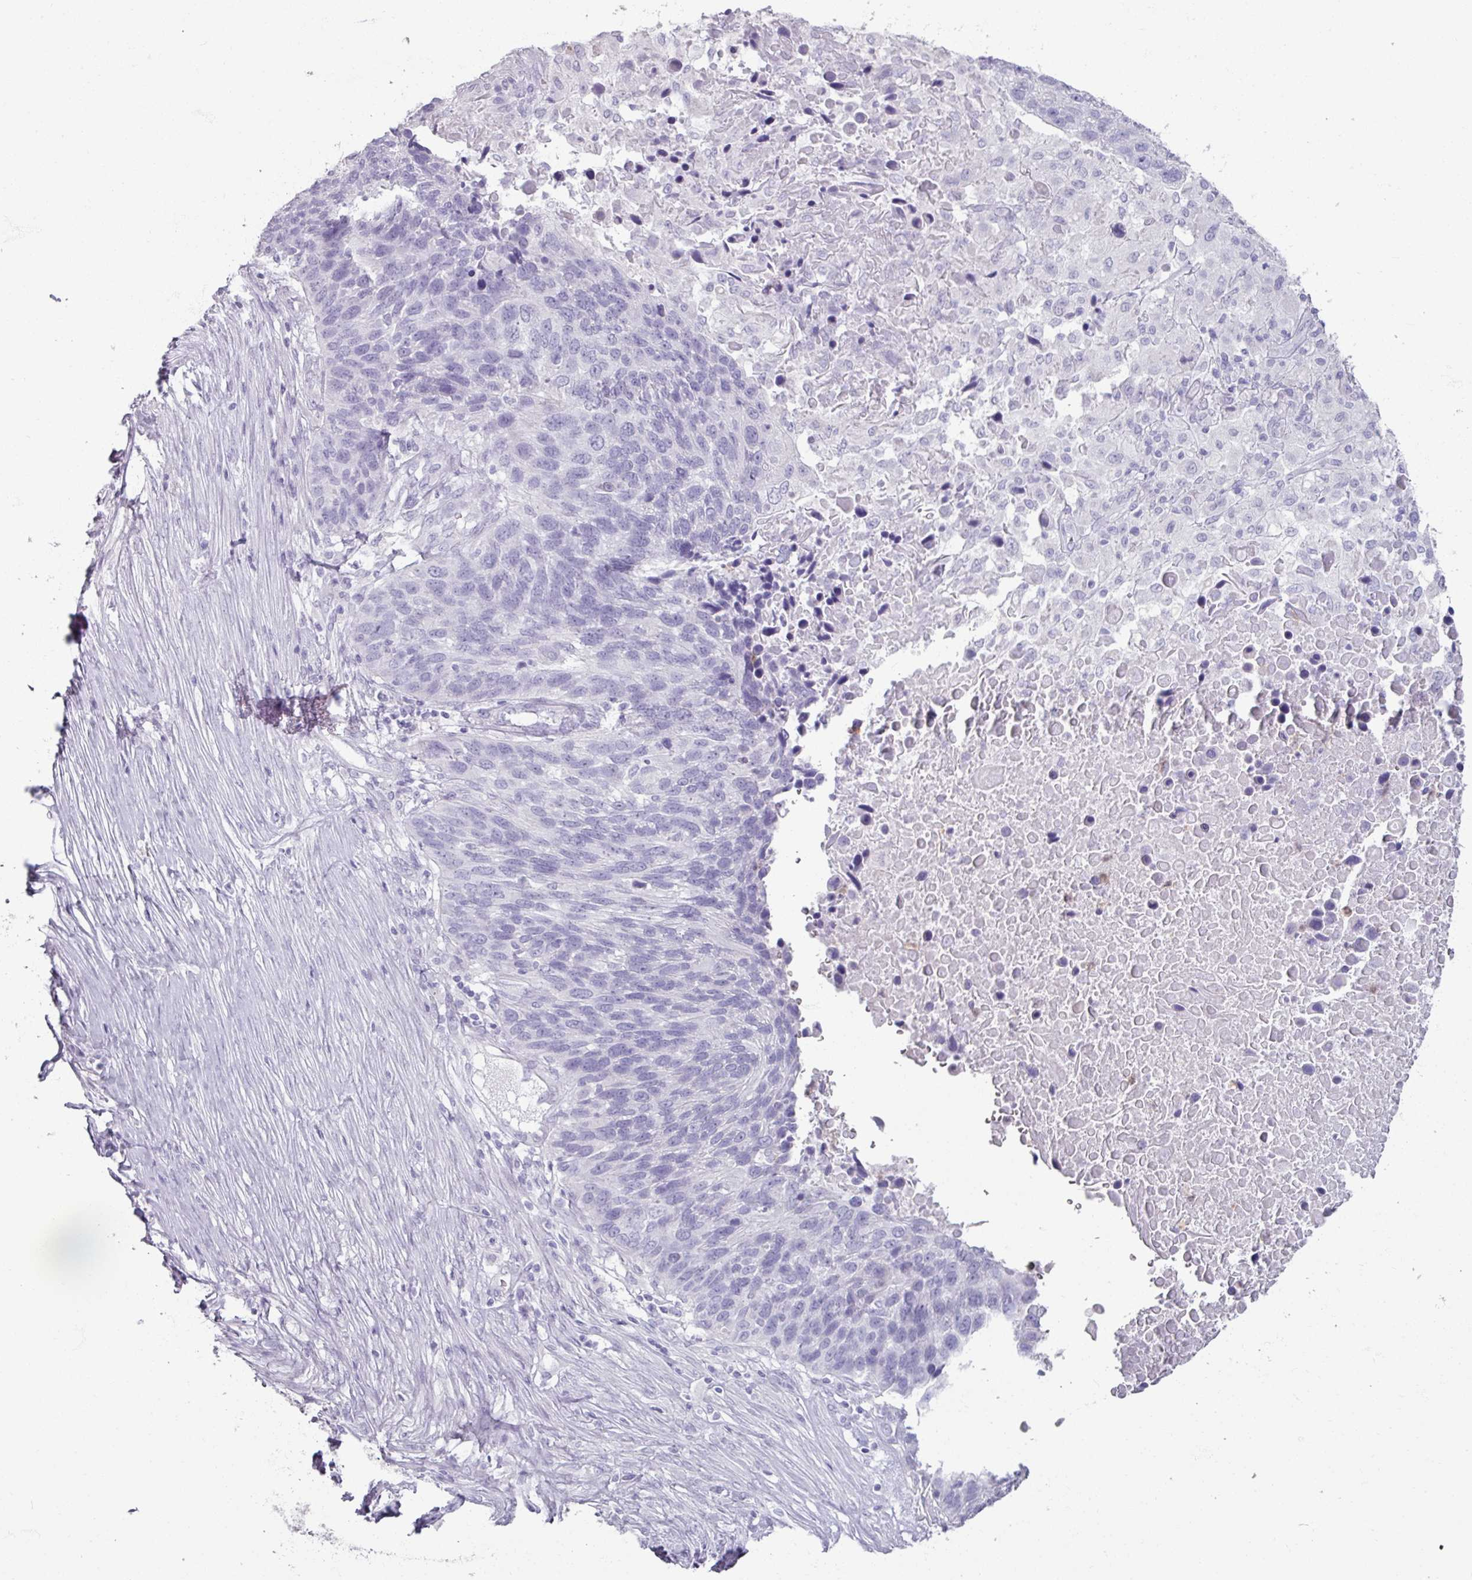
{"staining": {"intensity": "negative", "quantity": "none", "location": "none"}, "tissue": "lung cancer", "cell_type": "Tumor cells", "image_type": "cancer", "snomed": [{"axis": "morphology", "description": "Normal tissue, NOS"}, {"axis": "morphology", "description": "Squamous cell carcinoma, NOS"}, {"axis": "topography", "description": "Lymph node"}, {"axis": "topography", "description": "Lung"}], "caption": "The image exhibits no staining of tumor cells in lung cancer.", "gene": "ARG1", "patient": {"sex": "male", "age": 66}}